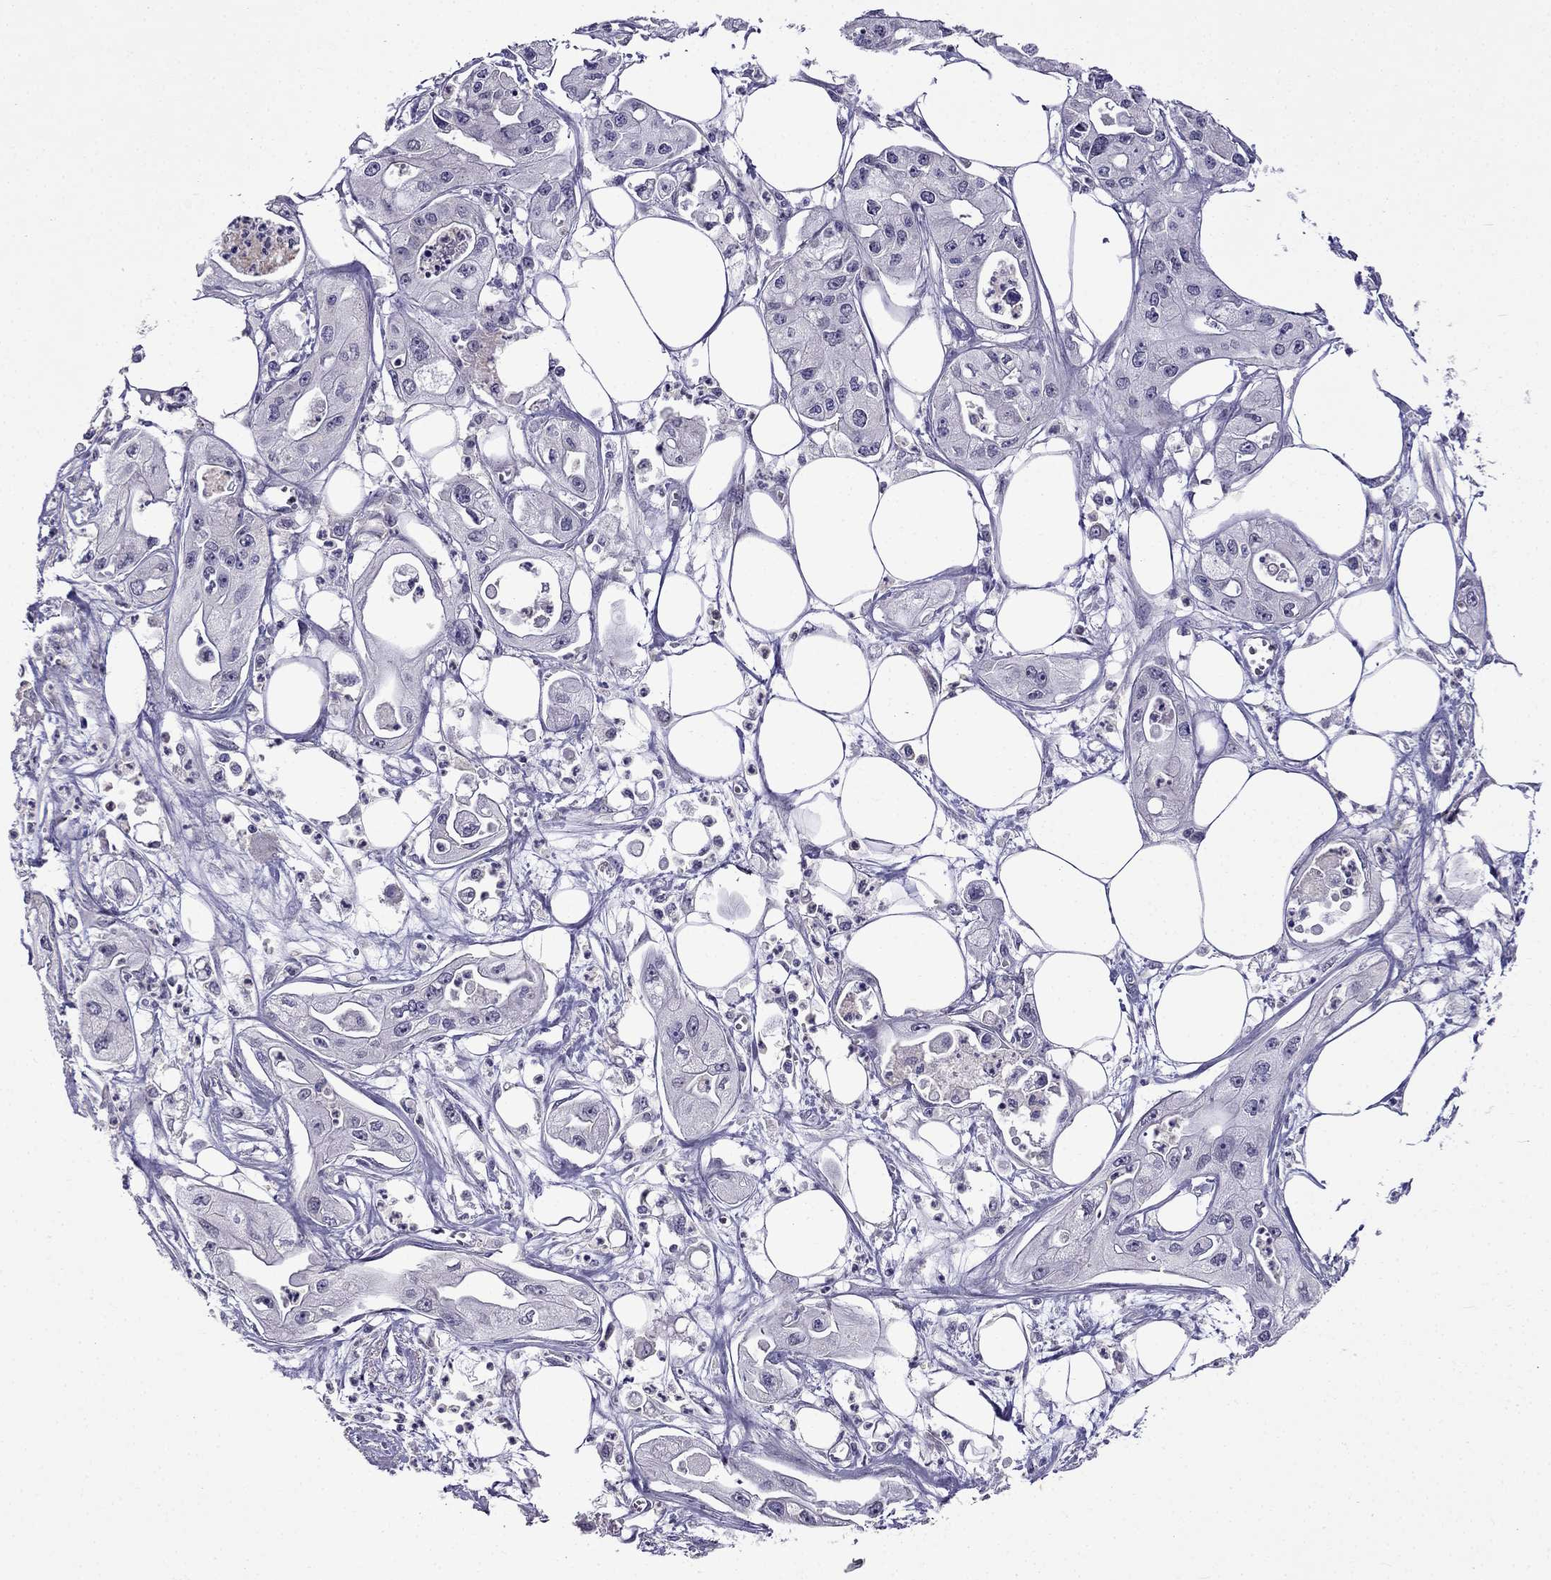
{"staining": {"intensity": "negative", "quantity": "none", "location": "none"}, "tissue": "pancreatic cancer", "cell_type": "Tumor cells", "image_type": "cancer", "snomed": [{"axis": "morphology", "description": "Adenocarcinoma, NOS"}, {"axis": "topography", "description": "Pancreas"}], "caption": "A high-resolution histopathology image shows immunohistochemistry staining of pancreatic cancer, which reveals no significant staining in tumor cells.", "gene": "AQP9", "patient": {"sex": "male", "age": 70}}